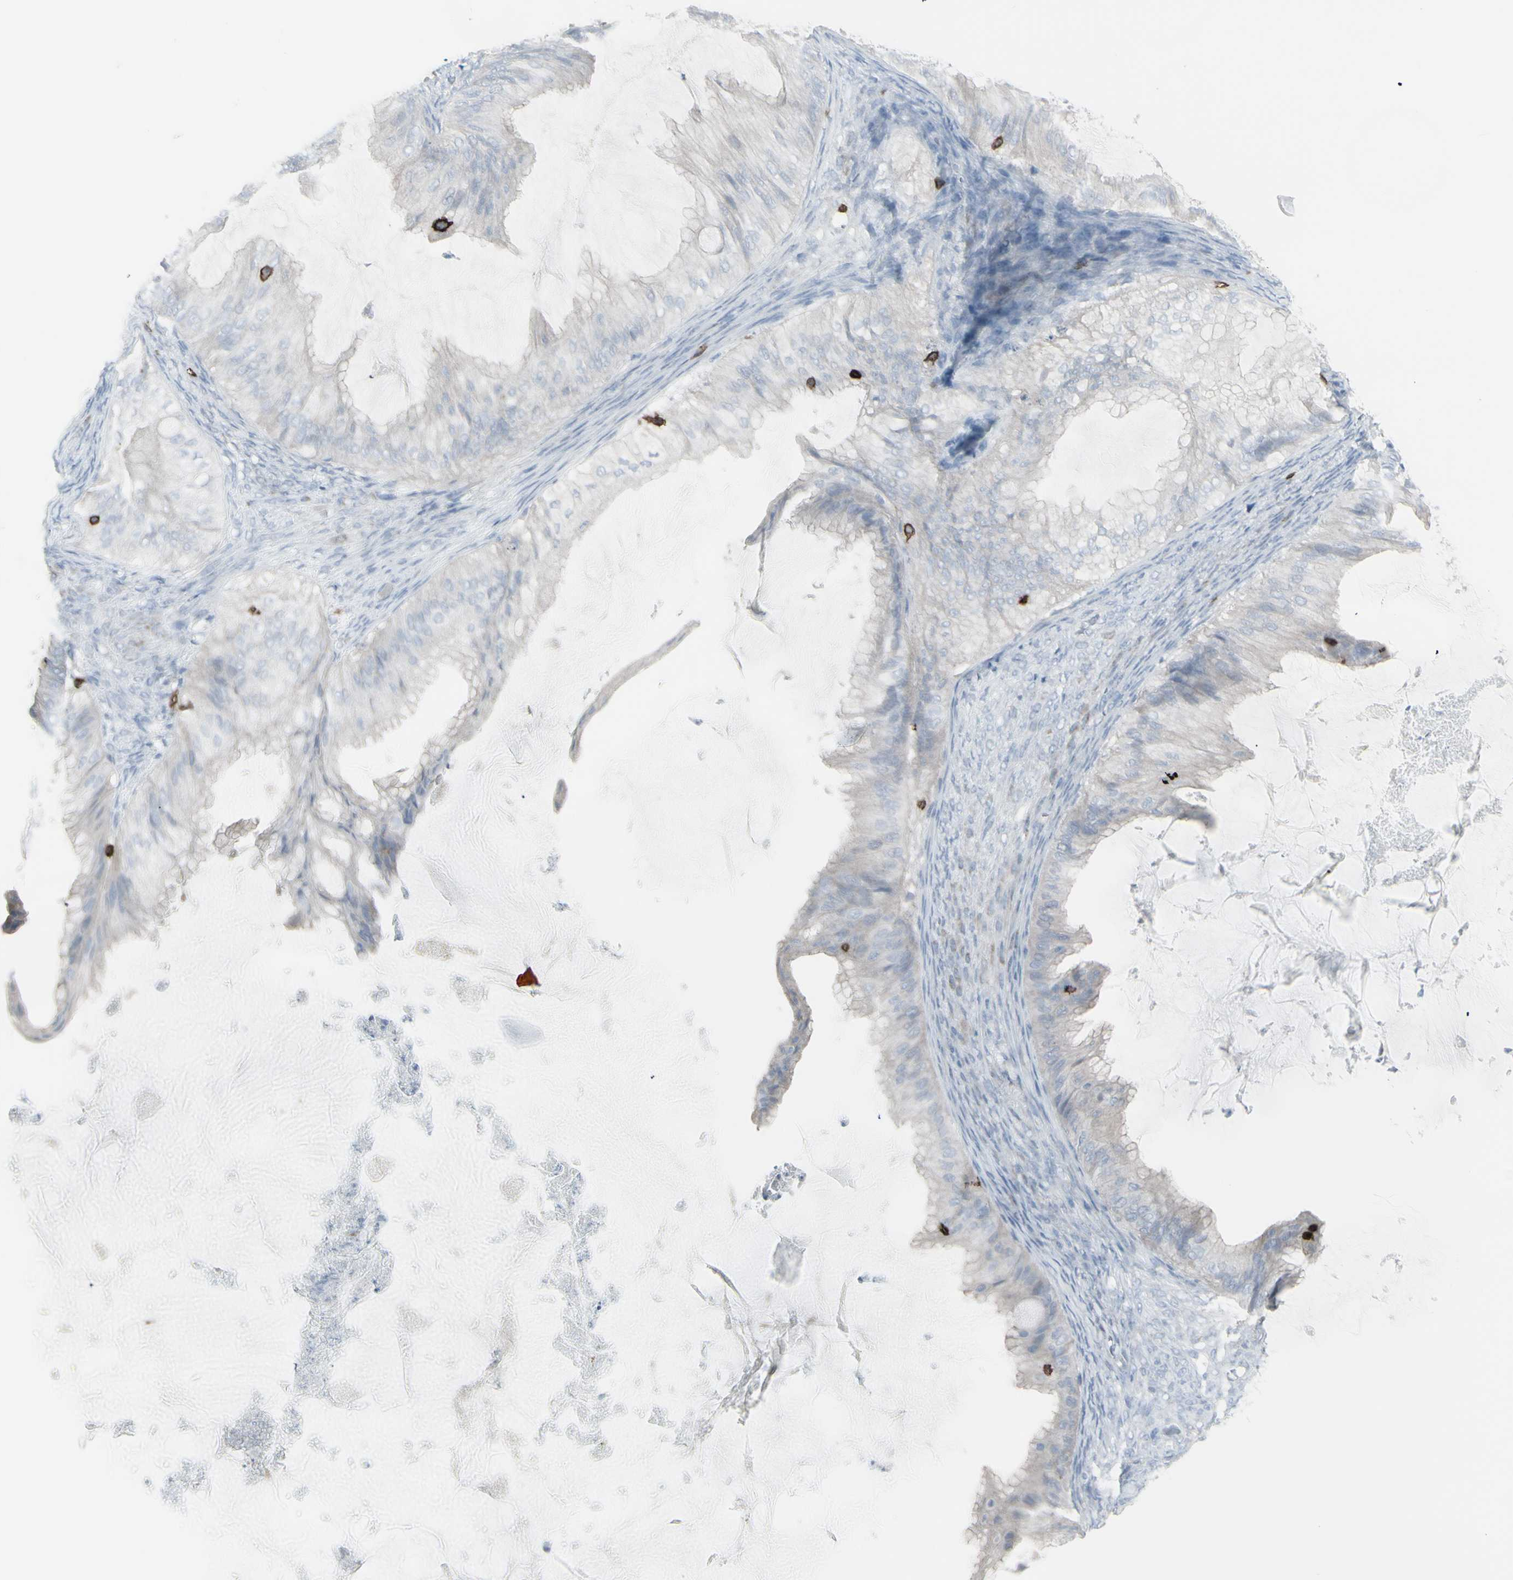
{"staining": {"intensity": "negative", "quantity": "none", "location": "none"}, "tissue": "ovarian cancer", "cell_type": "Tumor cells", "image_type": "cancer", "snomed": [{"axis": "morphology", "description": "Cystadenocarcinoma, mucinous, NOS"}, {"axis": "topography", "description": "Ovary"}], "caption": "This micrograph is of ovarian cancer stained with IHC to label a protein in brown with the nuclei are counter-stained blue. There is no positivity in tumor cells.", "gene": "CD247", "patient": {"sex": "female", "age": 61}}